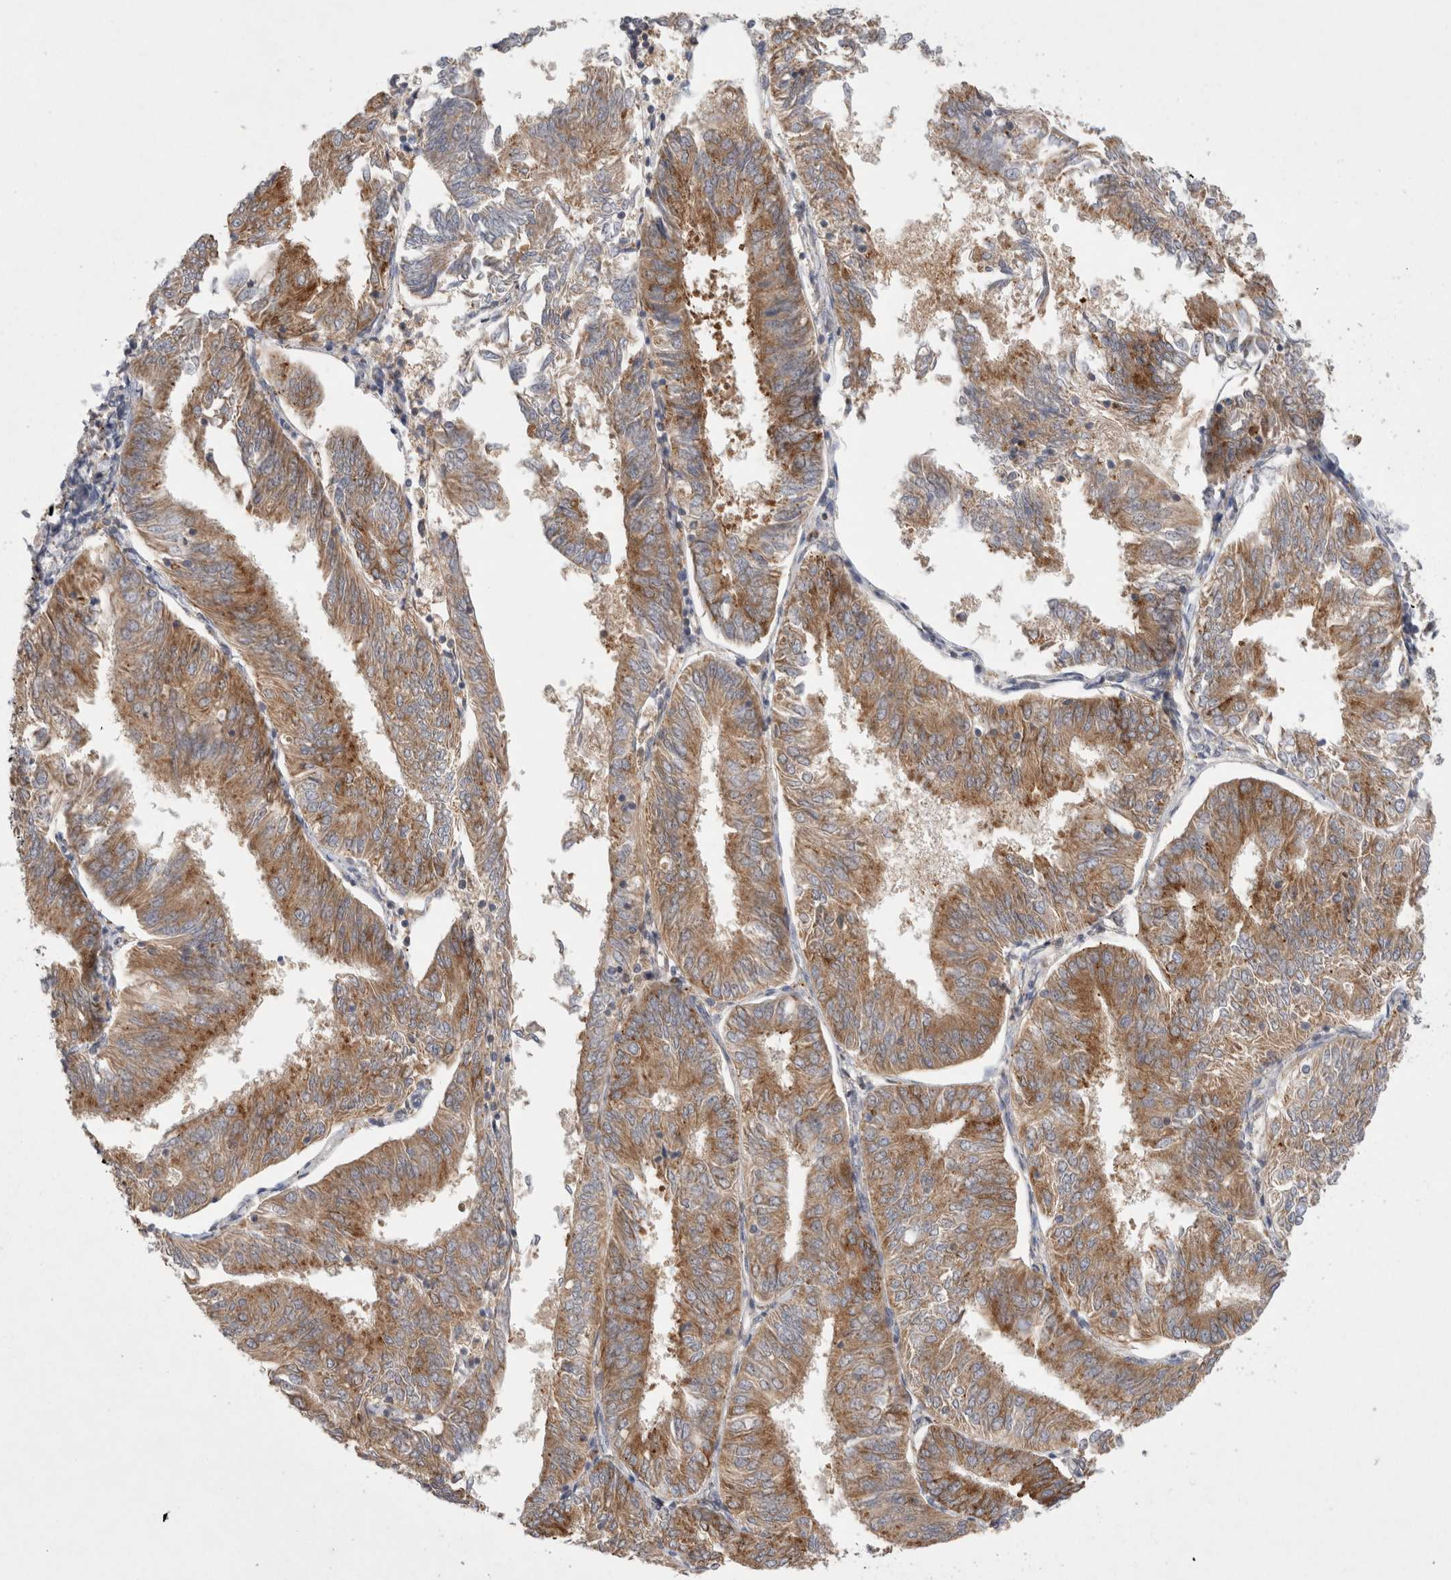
{"staining": {"intensity": "strong", "quantity": ">75%", "location": "cytoplasmic/membranous"}, "tissue": "endometrial cancer", "cell_type": "Tumor cells", "image_type": "cancer", "snomed": [{"axis": "morphology", "description": "Adenocarcinoma, NOS"}, {"axis": "topography", "description": "Endometrium"}], "caption": "Approximately >75% of tumor cells in adenocarcinoma (endometrial) show strong cytoplasmic/membranous protein expression as visualized by brown immunohistochemical staining.", "gene": "TBC1D16", "patient": {"sex": "female", "age": 58}}